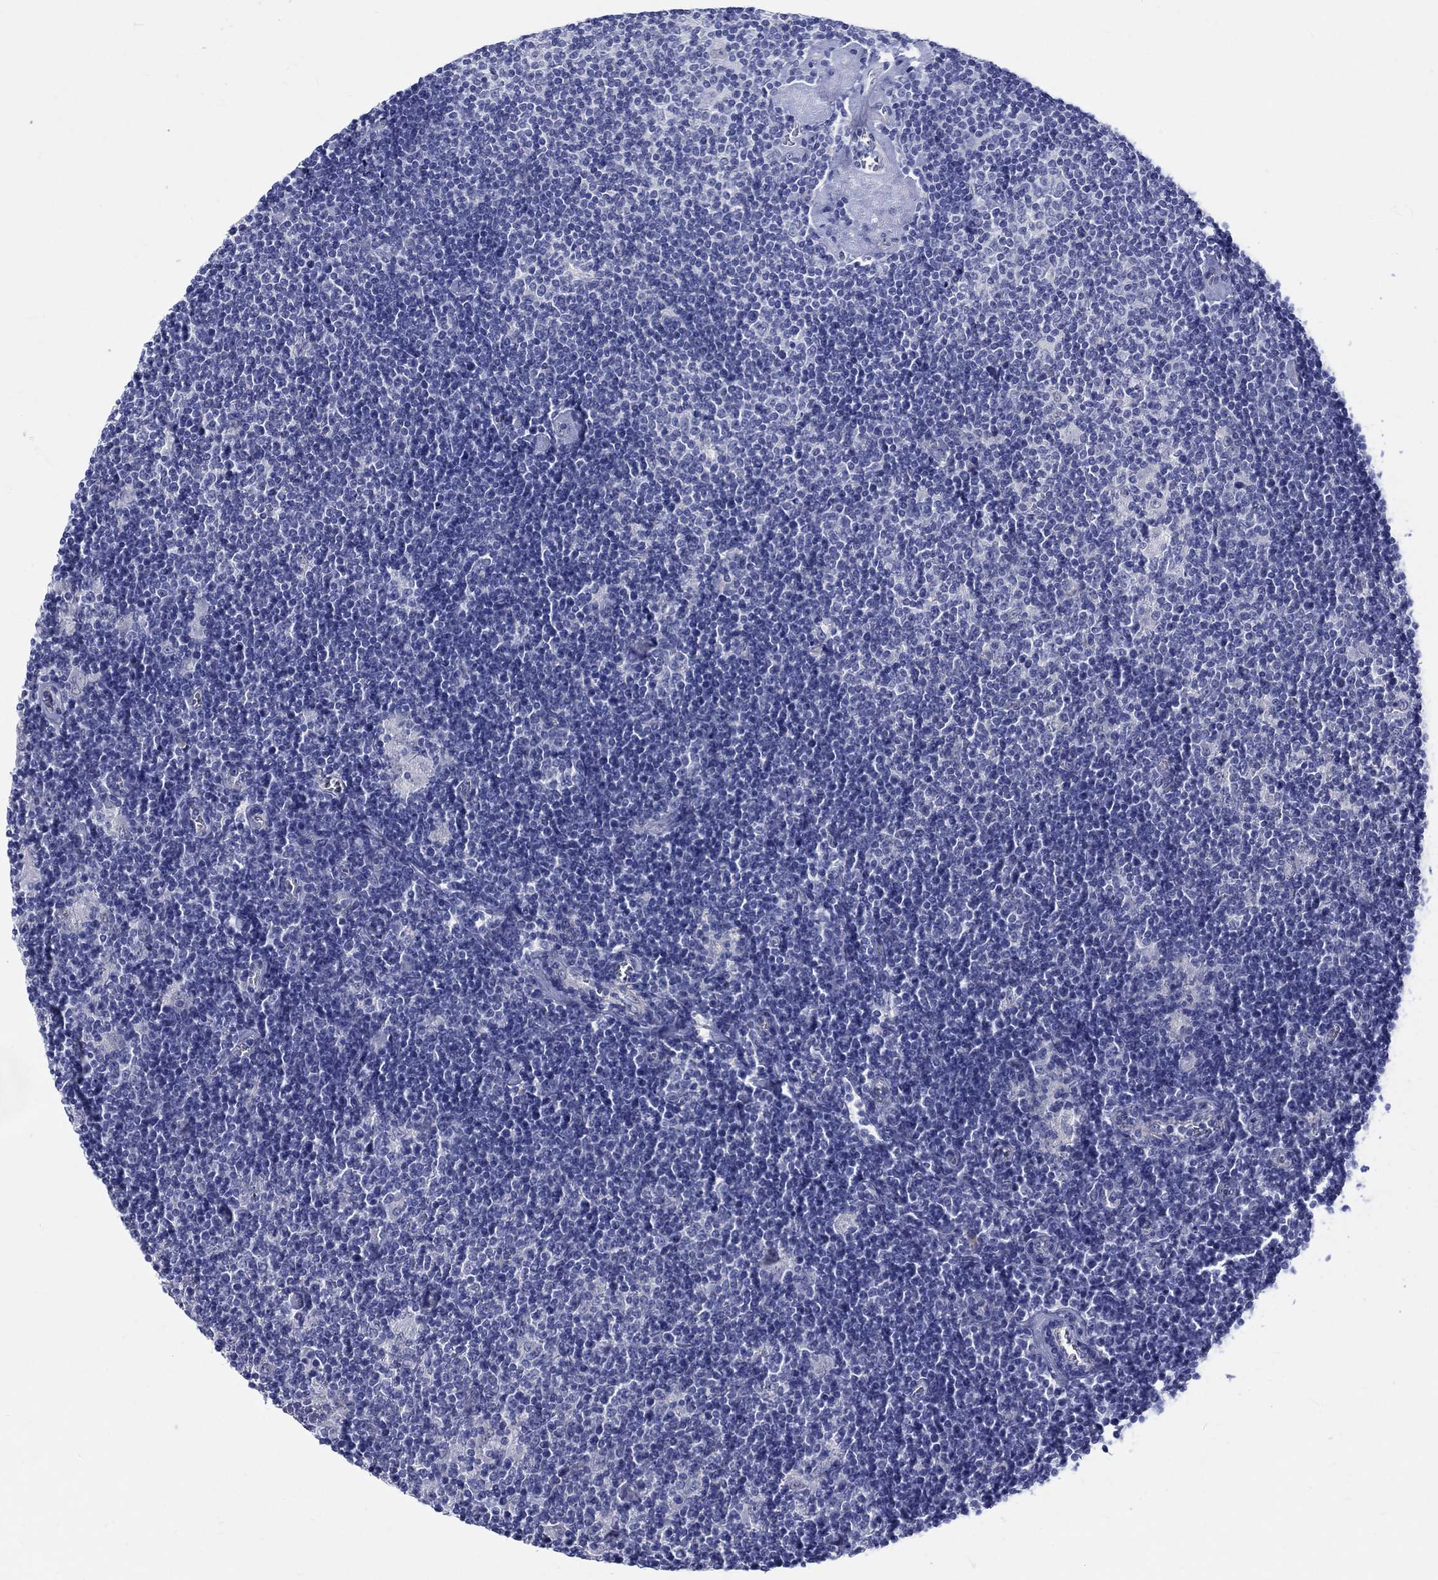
{"staining": {"intensity": "negative", "quantity": "none", "location": "none"}, "tissue": "lymphoma", "cell_type": "Tumor cells", "image_type": "cancer", "snomed": [{"axis": "morphology", "description": "Hodgkin's disease, NOS"}, {"axis": "topography", "description": "Lymph node"}], "caption": "Tumor cells show no significant protein positivity in Hodgkin's disease.", "gene": "SH2D7", "patient": {"sex": "male", "age": 40}}